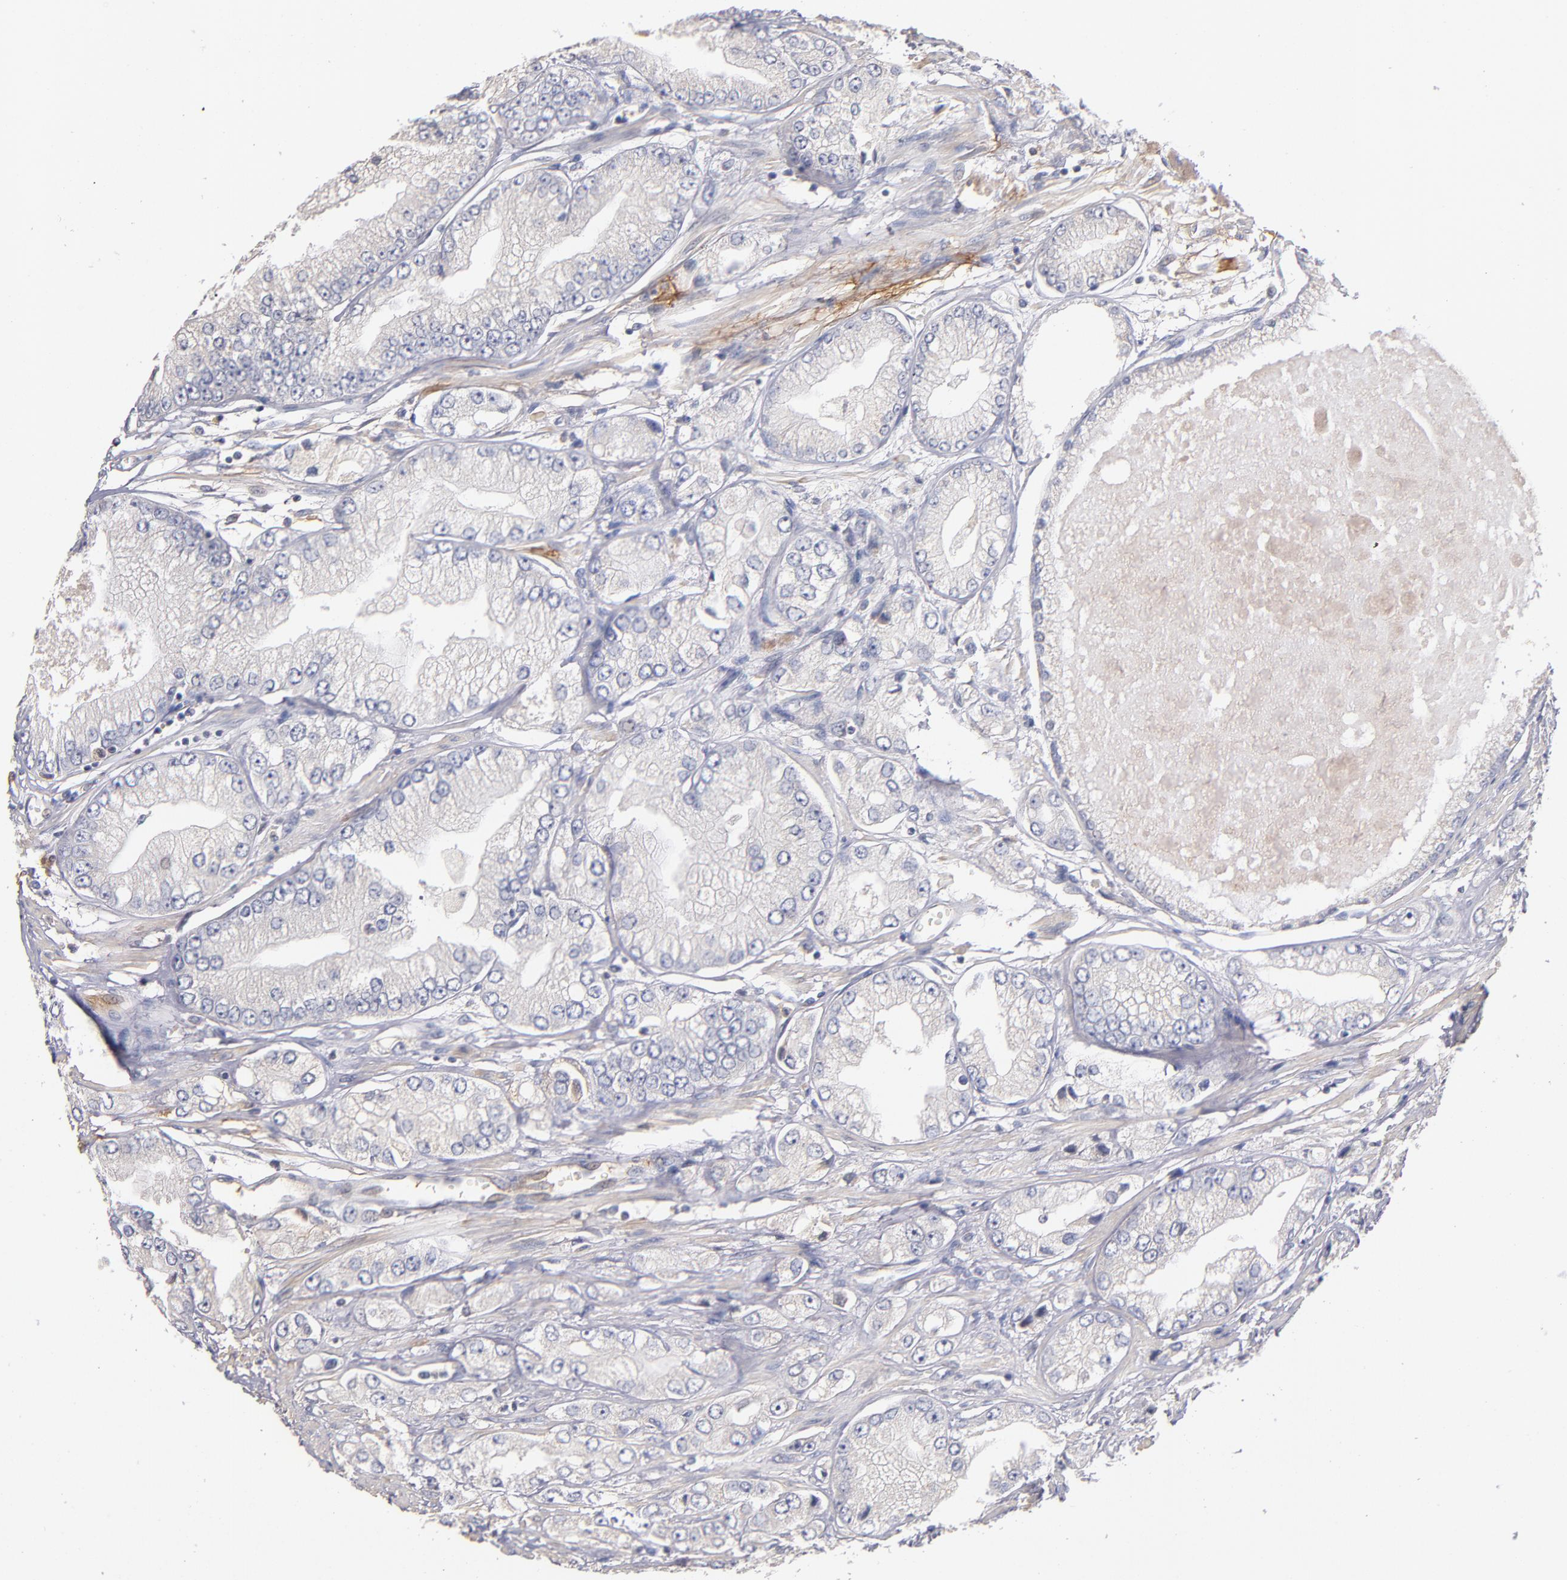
{"staining": {"intensity": "weak", "quantity": "<25%", "location": "cytoplasmic/membranous"}, "tissue": "prostate cancer", "cell_type": "Tumor cells", "image_type": "cancer", "snomed": [{"axis": "morphology", "description": "Adenocarcinoma, Medium grade"}, {"axis": "topography", "description": "Prostate"}], "caption": "Immunohistochemical staining of human prostate cancer (adenocarcinoma (medium-grade)) exhibits no significant positivity in tumor cells.", "gene": "DACT1", "patient": {"sex": "male", "age": 72}}